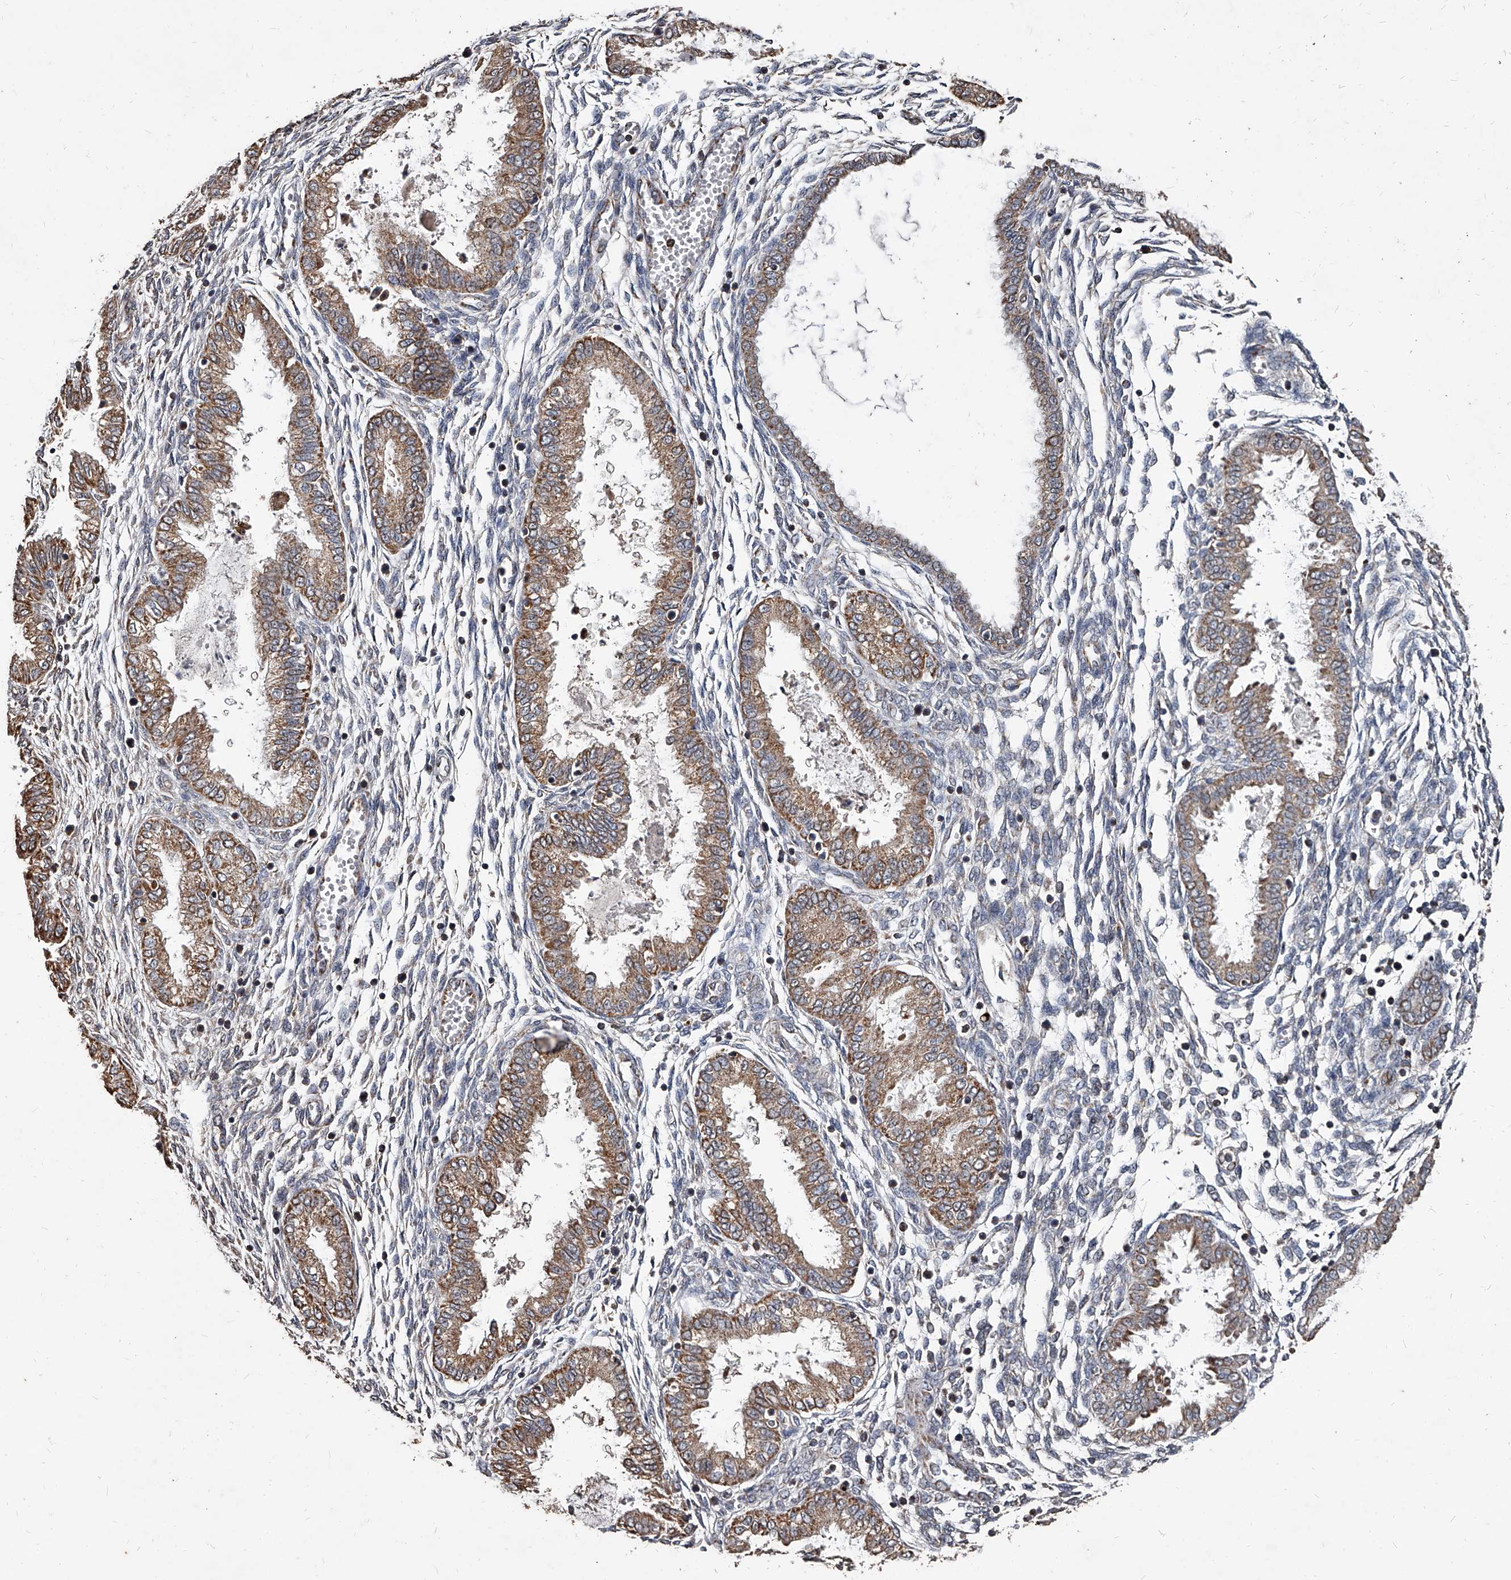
{"staining": {"intensity": "negative", "quantity": "none", "location": "none"}, "tissue": "endometrium", "cell_type": "Cells in endometrial stroma", "image_type": "normal", "snomed": [{"axis": "morphology", "description": "Normal tissue, NOS"}, {"axis": "topography", "description": "Endometrium"}], "caption": "Immunohistochemistry histopathology image of unremarkable endometrium: endometrium stained with DAB (3,3'-diaminobenzidine) exhibits no significant protein positivity in cells in endometrial stroma.", "gene": "GPR183", "patient": {"sex": "female", "age": 33}}